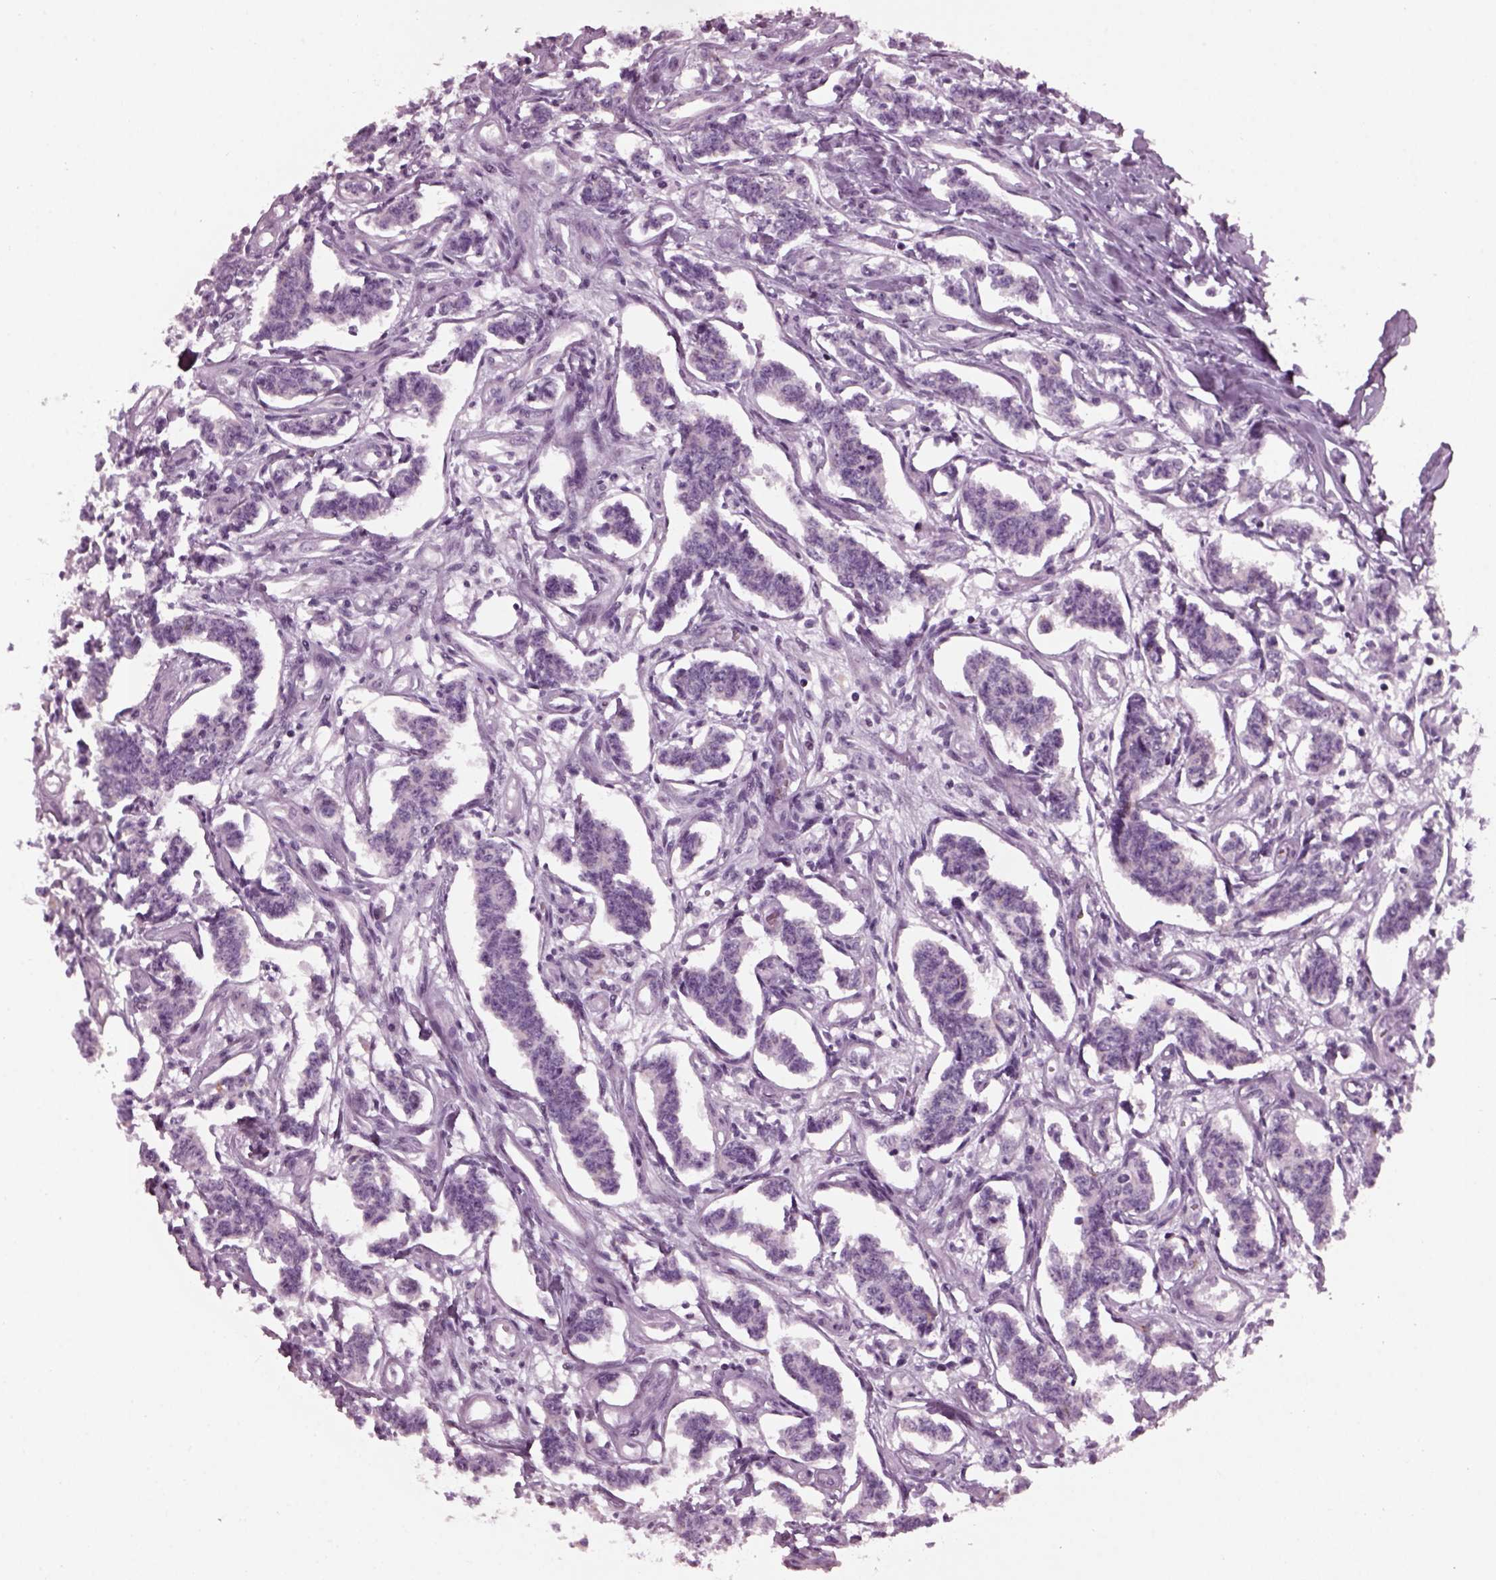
{"staining": {"intensity": "negative", "quantity": "none", "location": "none"}, "tissue": "carcinoid", "cell_type": "Tumor cells", "image_type": "cancer", "snomed": [{"axis": "morphology", "description": "Carcinoid, malignant, NOS"}, {"axis": "topography", "description": "Kidney"}], "caption": "Immunohistochemical staining of malignant carcinoid demonstrates no significant staining in tumor cells.", "gene": "DPYSL5", "patient": {"sex": "female", "age": 41}}